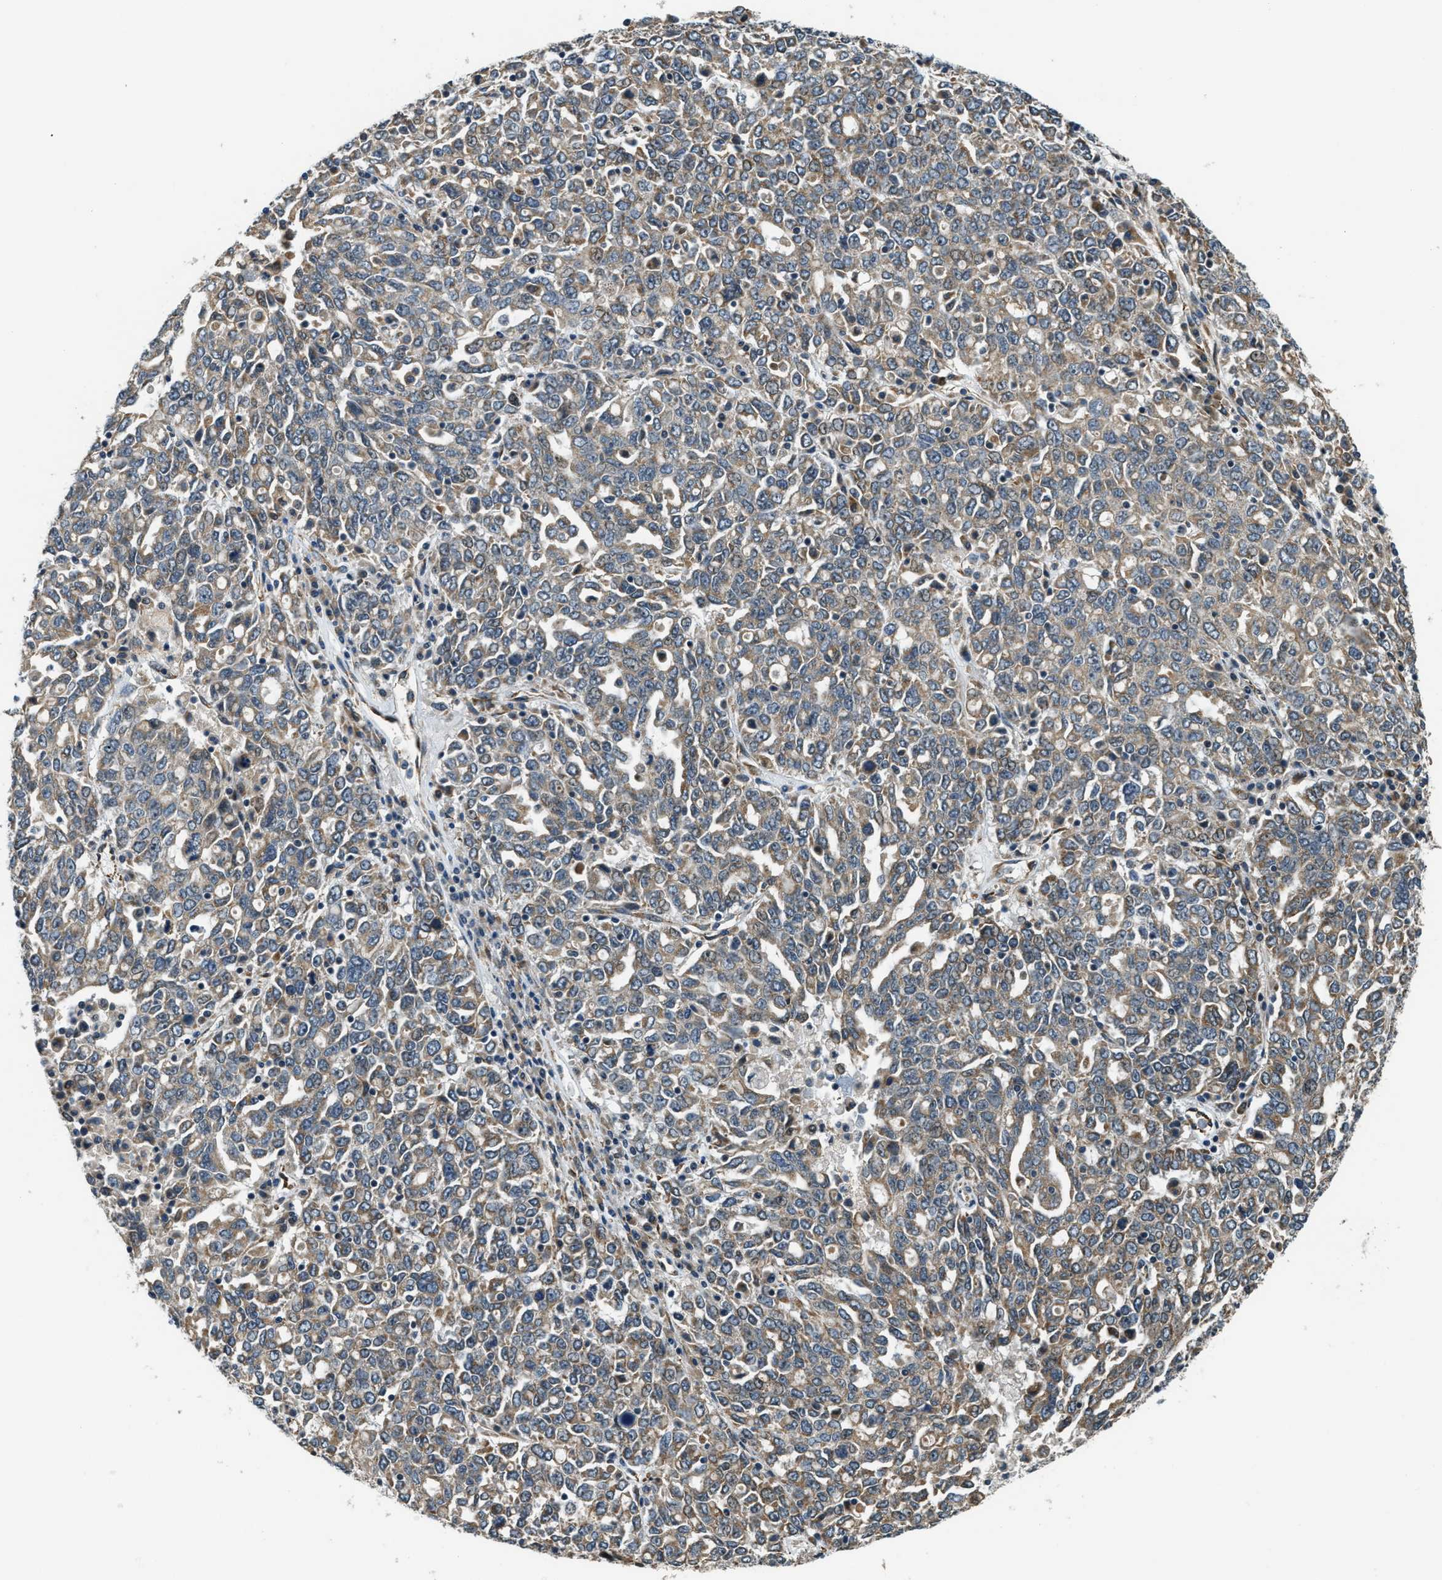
{"staining": {"intensity": "moderate", "quantity": ">75%", "location": "cytoplasmic/membranous"}, "tissue": "ovarian cancer", "cell_type": "Tumor cells", "image_type": "cancer", "snomed": [{"axis": "morphology", "description": "Carcinoma, endometroid"}, {"axis": "topography", "description": "Ovary"}], "caption": "DAB (3,3'-diaminobenzidine) immunohistochemical staining of ovarian cancer demonstrates moderate cytoplasmic/membranous protein expression in approximately >75% of tumor cells. The staining was performed using DAB (3,3'-diaminobenzidine), with brown indicating positive protein expression. Nuclei are stained blue with hematoxylin.", "gene": "ALOX12", "patient": {"sex": "female", "age": 62}}